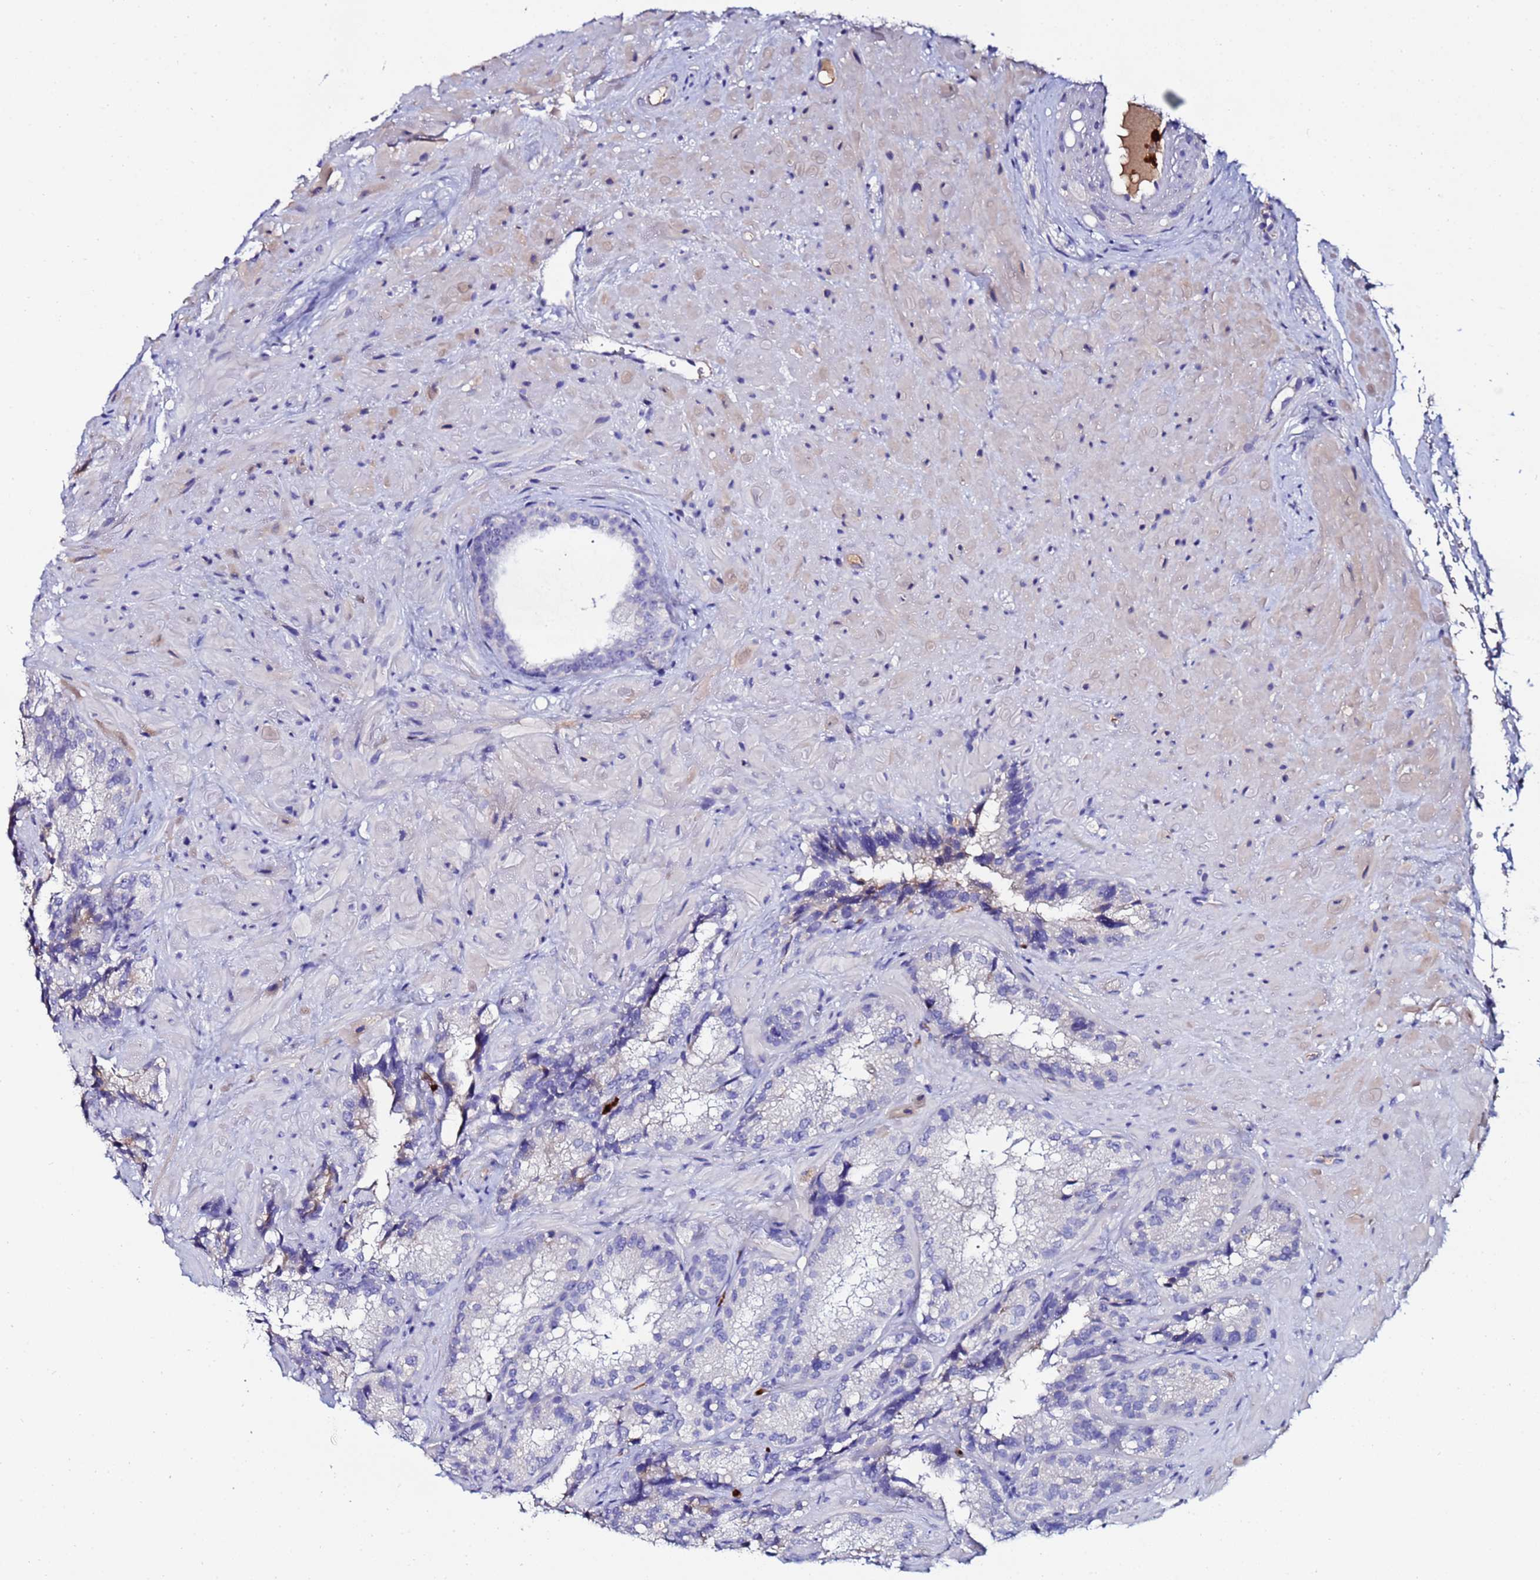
{"staining": {"intensity": "negative", "quantity": "none", "location": "none"}, "tissue": "seminal vesicle", "cell_type": "Glandular cells", "image_type": "normal", "snomed": [{"axis": "morphology", "description": "Normal tissue, NOS"}, {"axis": "topography", "description": "Seminal veicle"}], "caption": "DAB (3,3'-diaminobenzidine) immunohistochemical staining of benign human seminal vesicle demonstrates no significant expression in glandular cells. (DAB (3,3'-diaminobenzidine) immunohistochemistry (IHC) visualized using brightfield microscopy, high magnification).", "gene": "TUBAL3", "patient": {"sex": "male", "age": 58}}